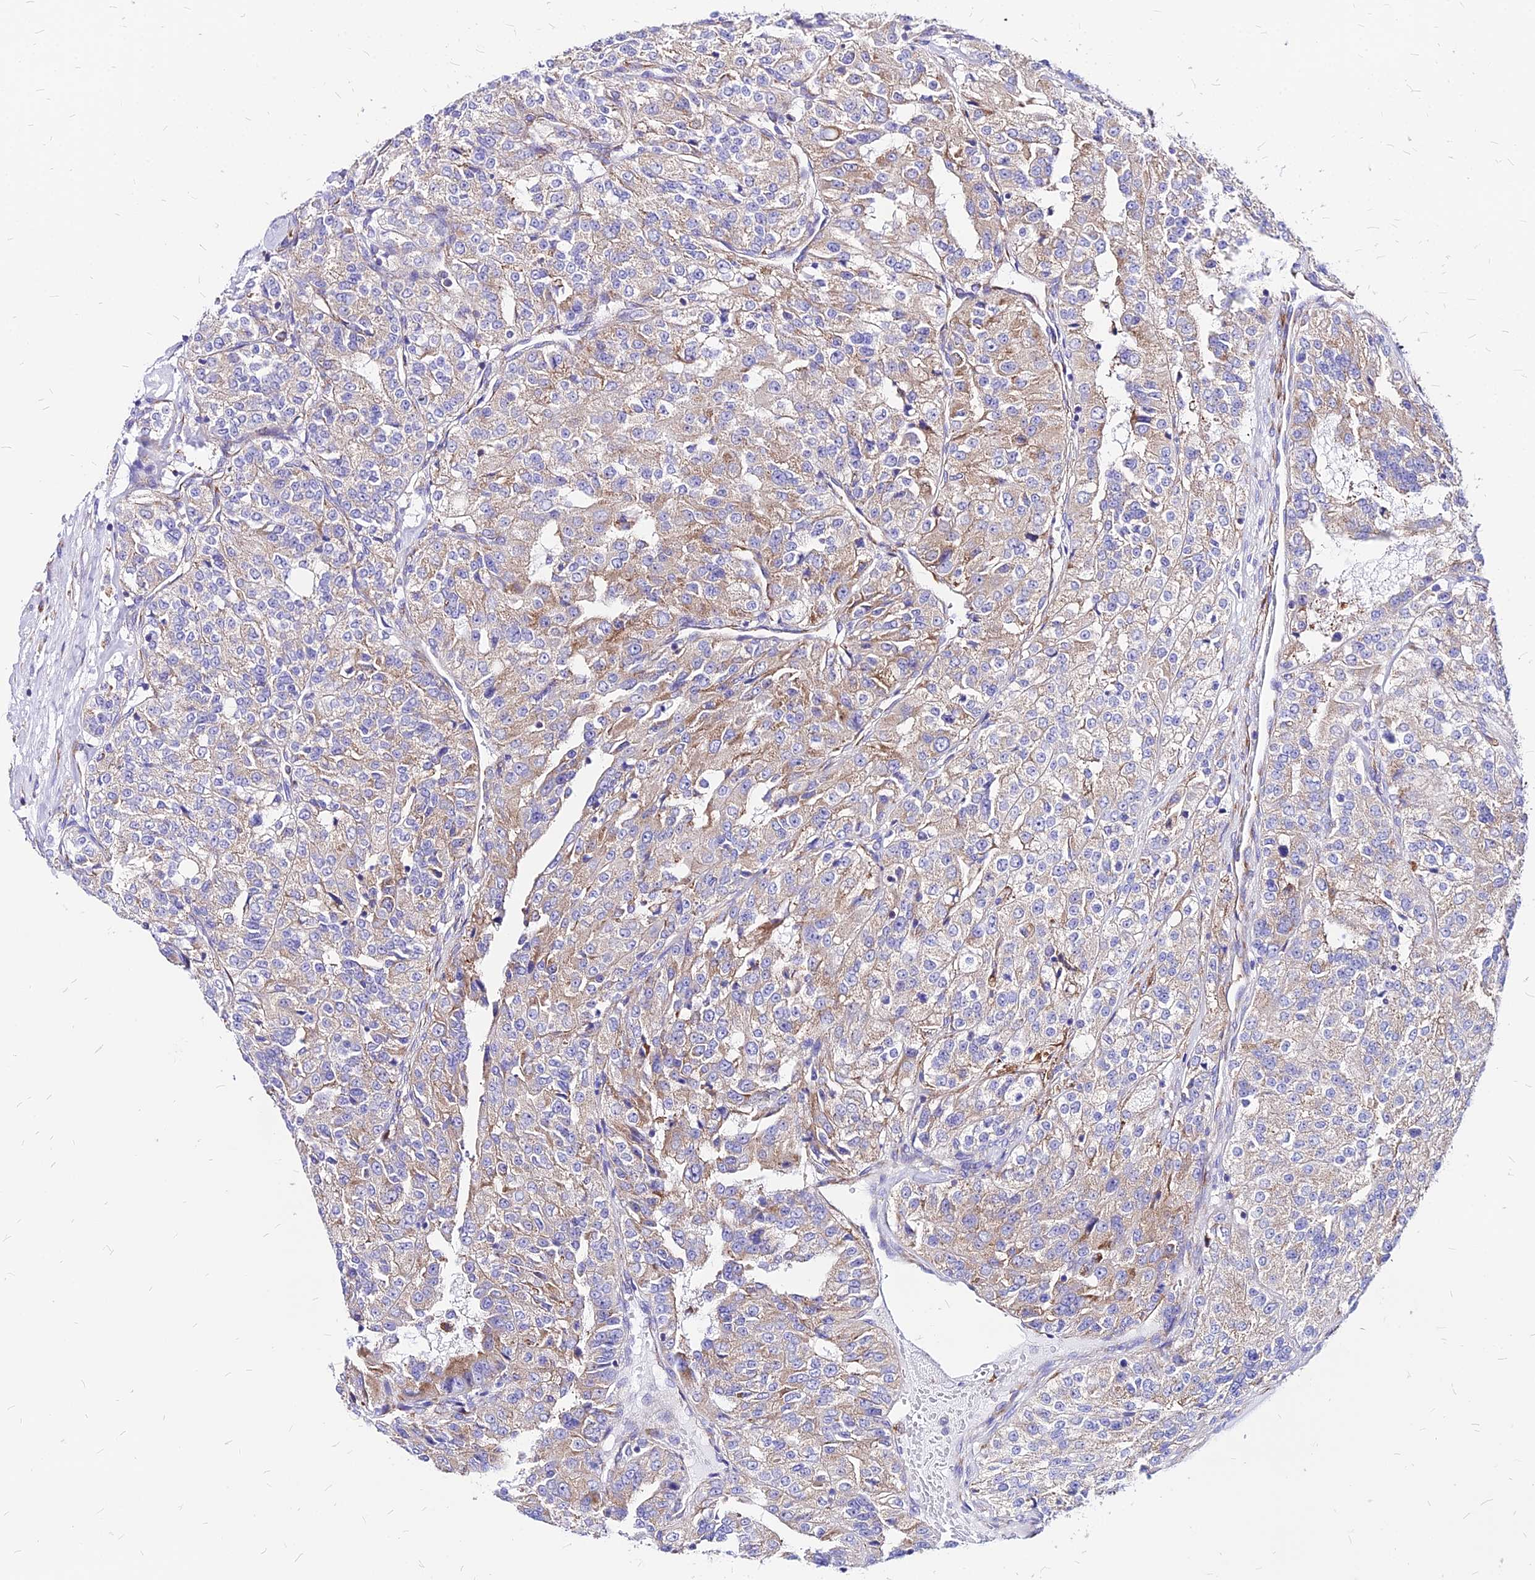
{"staining": {"intensity": "weak", "quantity": "25%-75%", "location": "cytoplasmic/membranous"}, "tissue": "renal cancer", "cell_type": "Tumor cells", "image_type": "cancer", "snomed": [{"axis": "morphology", "description": "Adenocarcinoma, NOS"}, {"axis": "topography", "description": "Kidney"}], "caption": "An image showing weak cytoplasmic/membranous positivity in about 25%-75% of tumor cells in renal cancer (adenocarcinoma), as visualized by brown immunohistochemical staining.", "gene": "RPL19", "patient": {"sex": "female", "age": 63}}